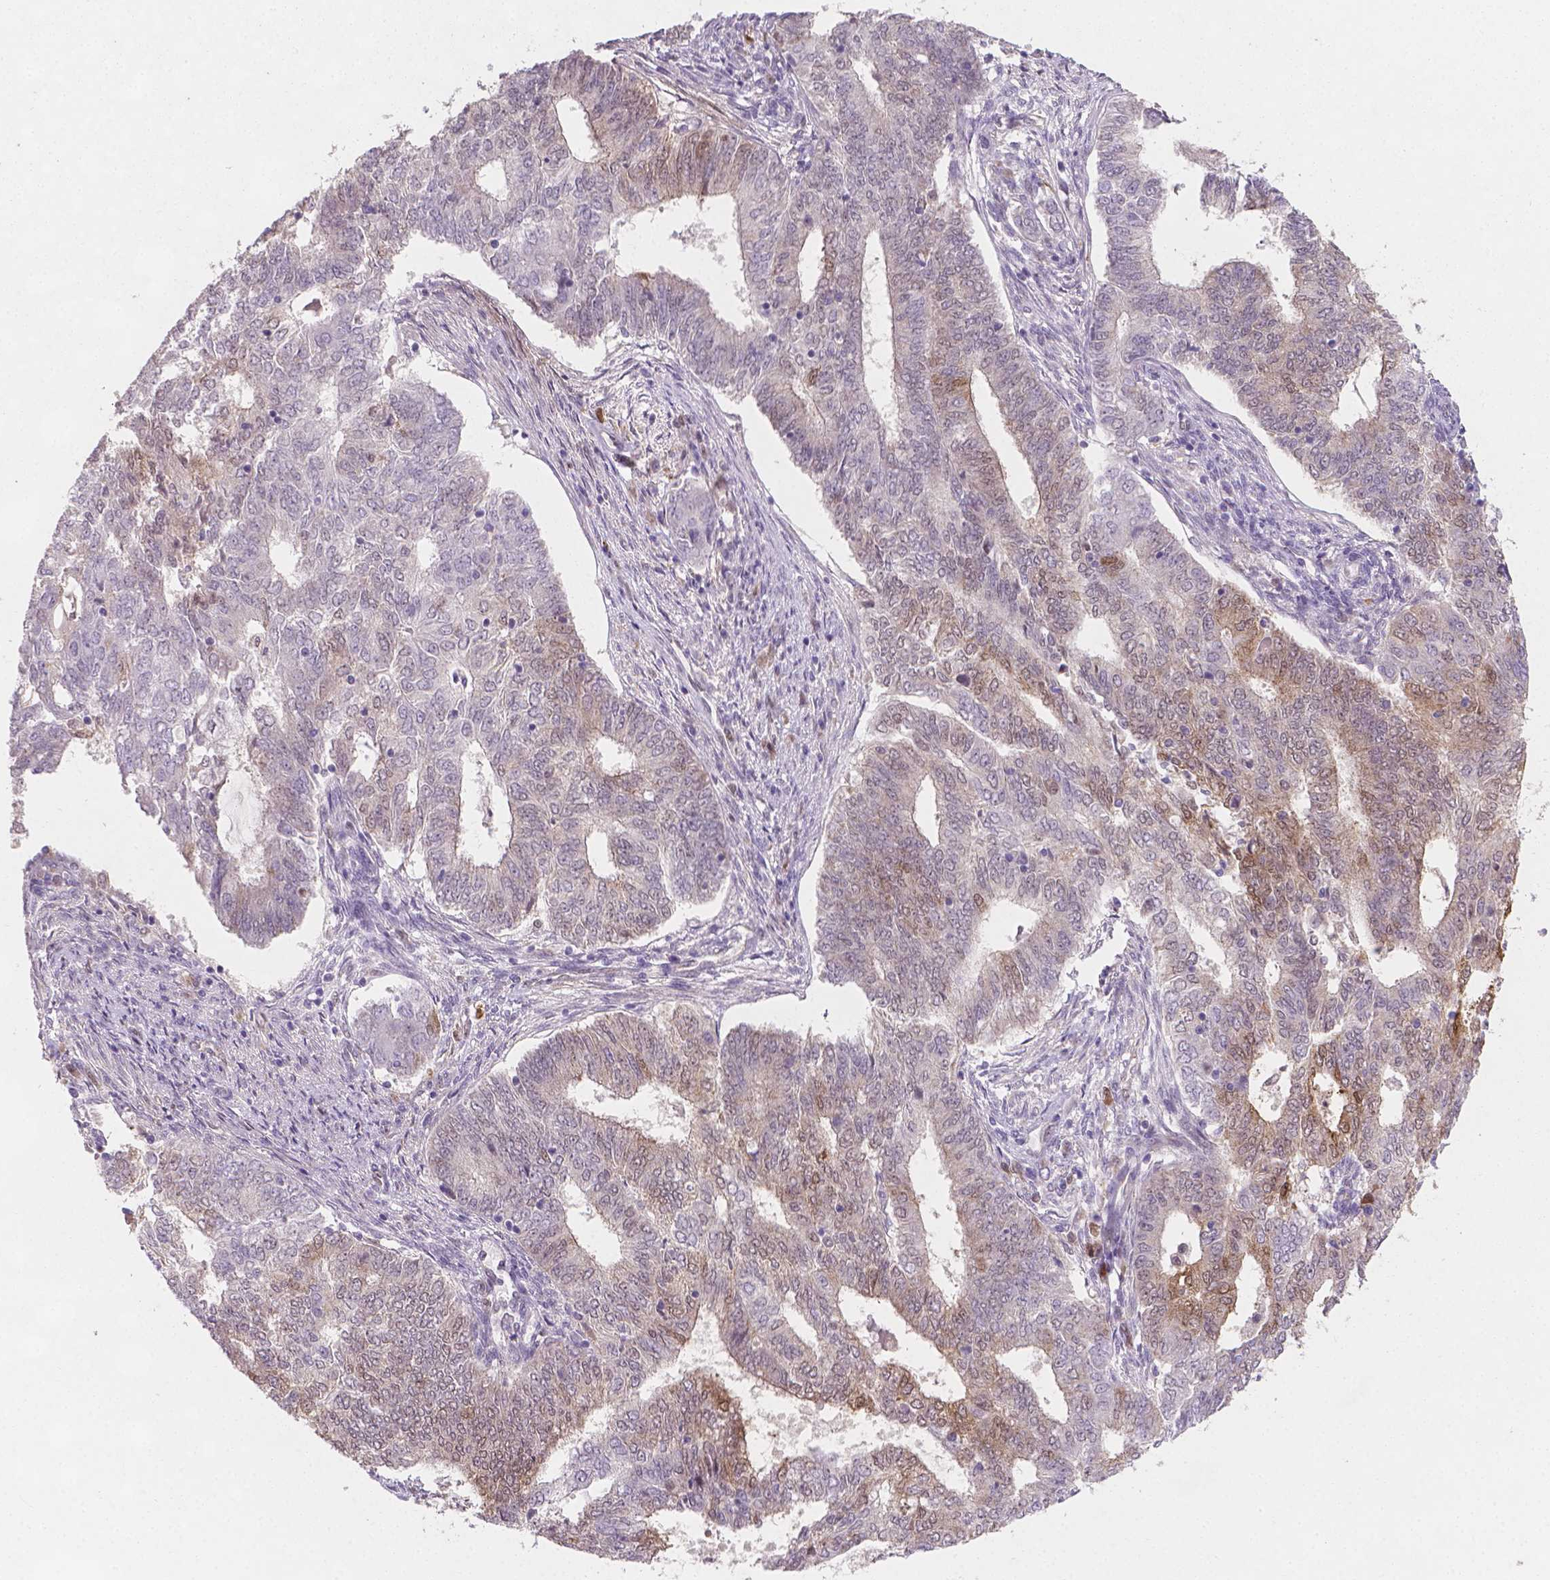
{"staining": {"intensity": "moderate", "quantity": "<25%", "location": "cytoplasmic/membranous"}, "tissue": "endometrial cancer", "cell_type": "Tumor cells", "image_type": "cancer", "snomed": [{"axis": "morphology", "description": "Adenocarcinoma, NOS"}, {"axis": "topography", "description": "Endometrium"}], "caption": "IHC micrograph of adenocarcinoma (endometrial) stained for a protein (brown), which demonstrates low levels of moderate cytoplasmic/membranous positivity in about <25% of tumor cells.", "gene": "TNFAIP2", "patient": {"sex": "female", "age": 62}}